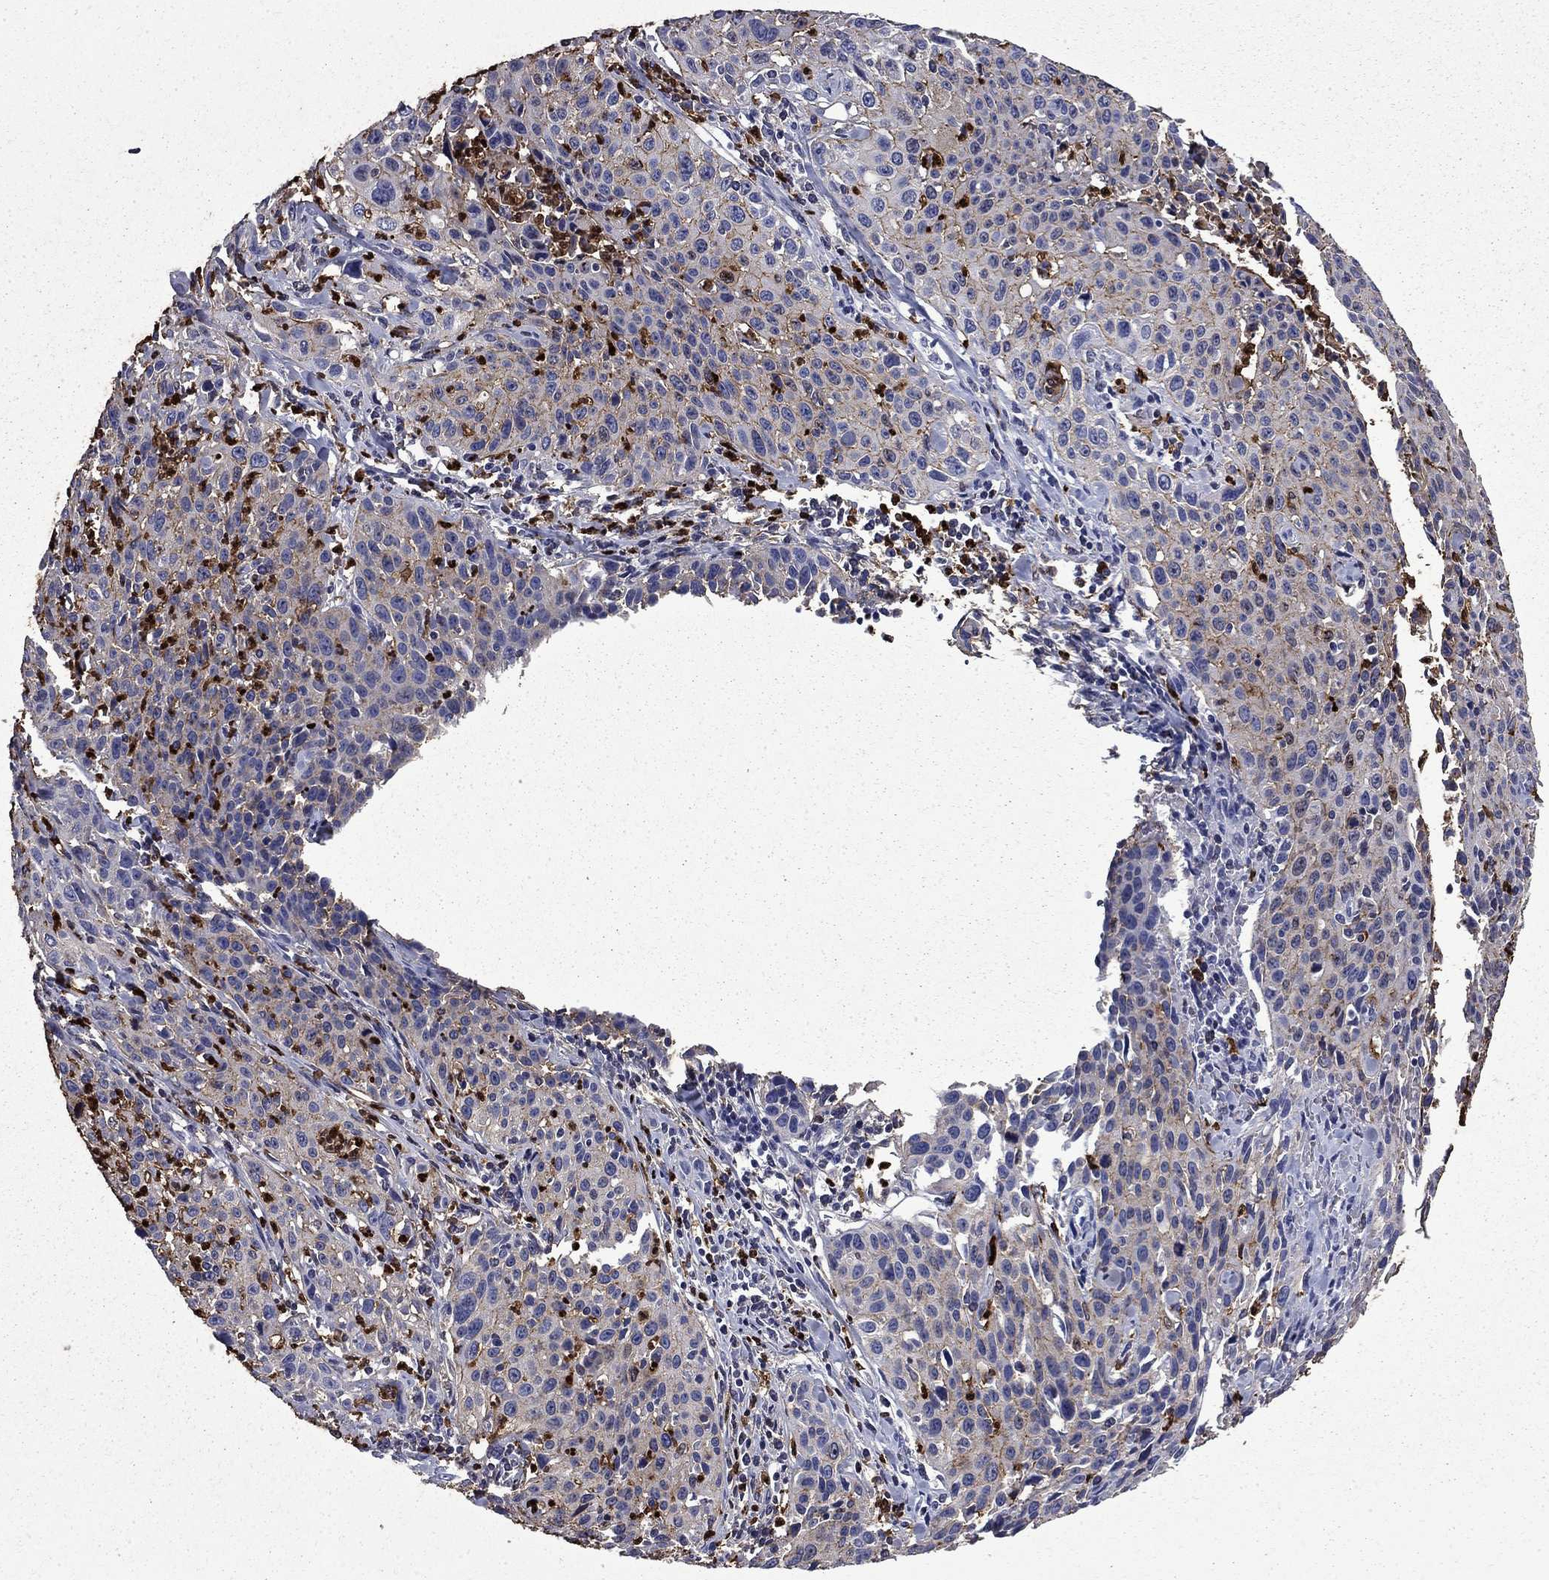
{"staining": {"intensity": "weak", "quantity": "<25%", "location": "cytoplasmic/membranous"}, "tissue": "cervical cancer", "cell_type": "Tumor cells", "image_type": "cancer", "snomed": [{"axis": "morphology", "description": "Squamous cell carcinoma, NOS"}, {"axis": "topography", "description": "Cervix"}], "caption": "An IHC image of cervical cancer (squamous cell carcinoma) is shown. There is no staining in tumor cells of cervical cancer (squamous cell carcinoma).", "gene": "TRIM29", "patient": {"sex": "female", "age": 26}}